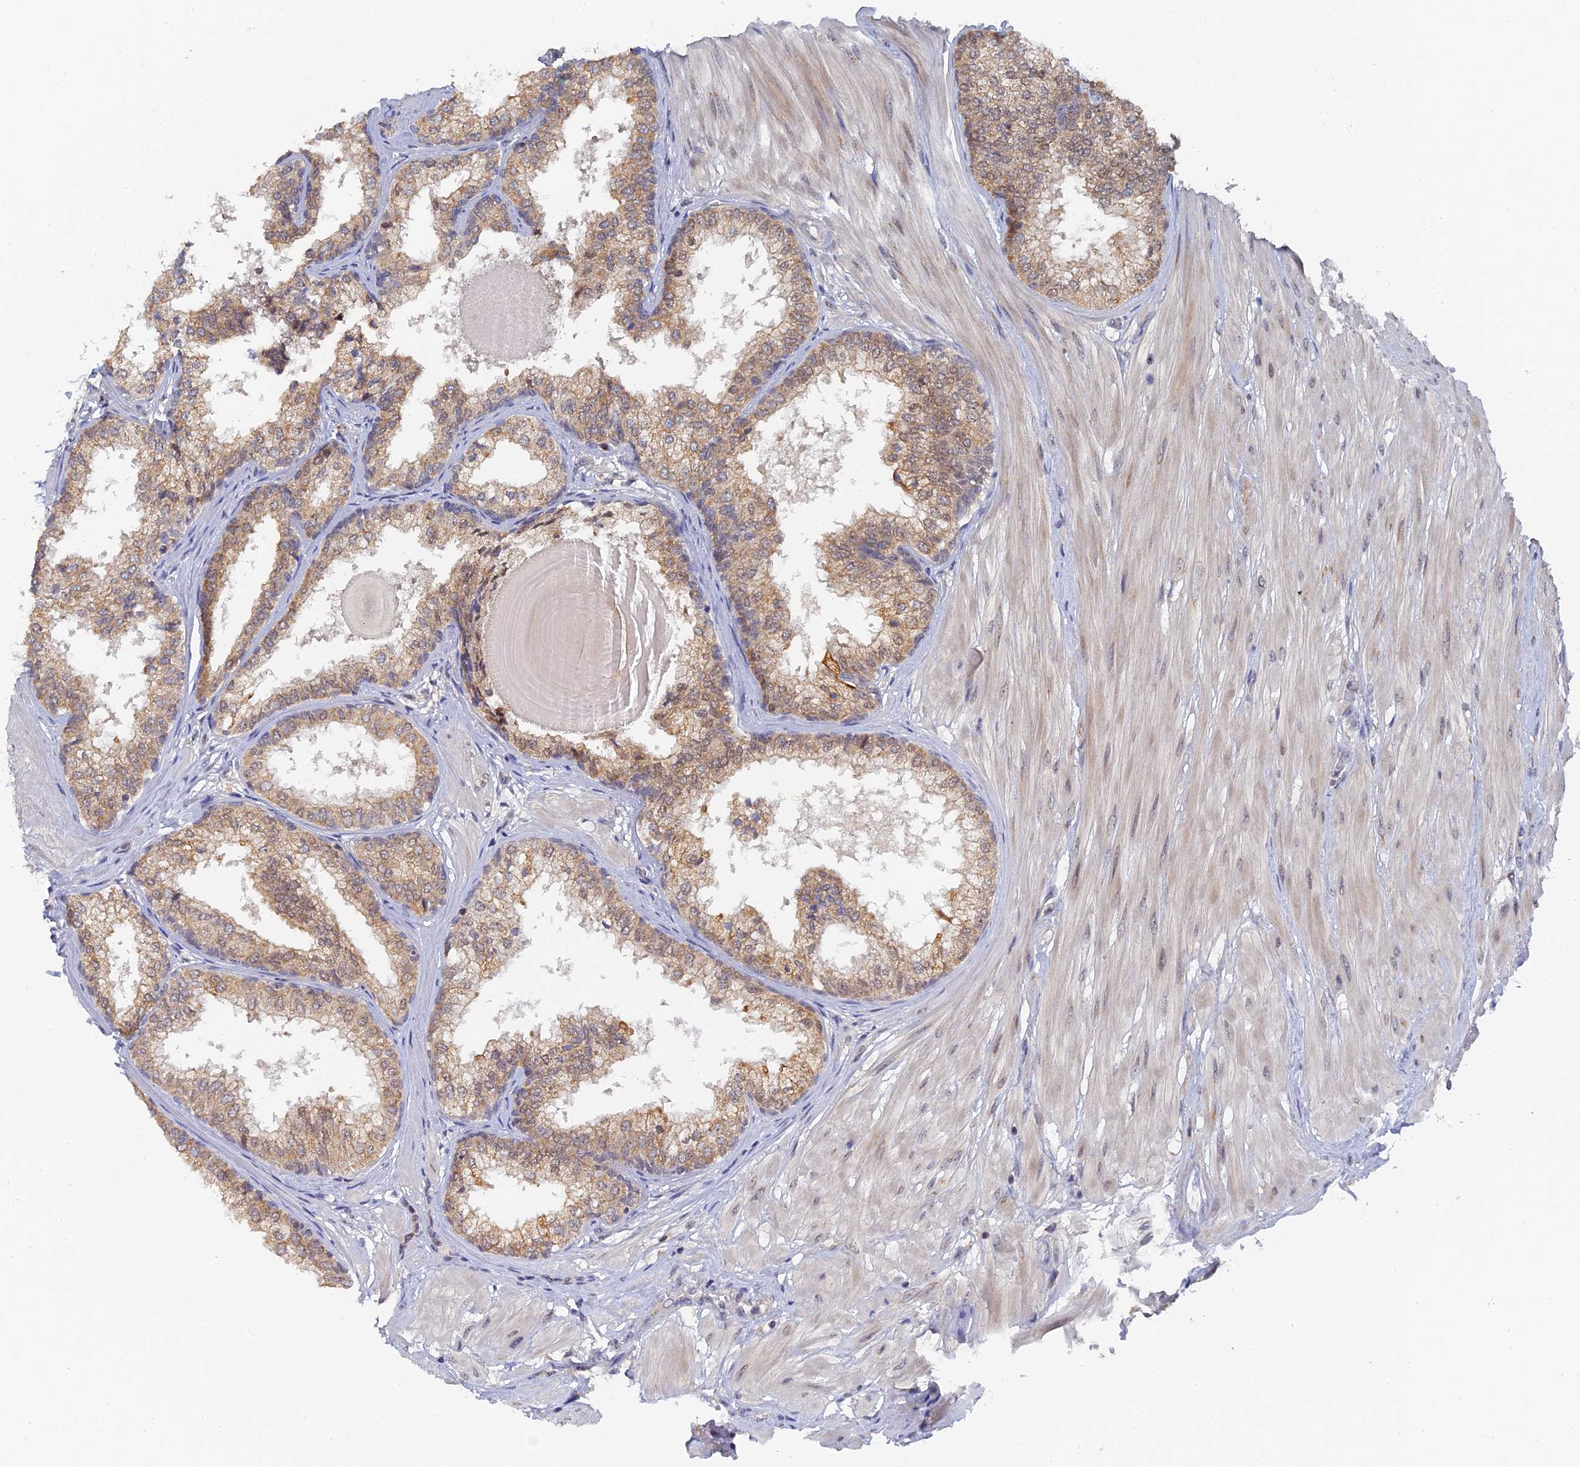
{"staining": {"intensity": "moderate", "quantity": "25%-75%", "location": "cytoplasmic/membranous"}, "tissue": "prostate", "cell_type": "Glandular cells", "image_type": "normal", "snomed": [{"axis": "morphology", "description": "Normal tissue, NOS"}, {"axis": "topography", "description": "Prostate"}], "caption": "High-power microscopy captured an immunohistochemistry (IHC) photomicrograph of normal prostate, revealing moderate cytoplasmic/membranous staining in about 25%-75% of glandular cells. The staining was performed using DAB (3,3'-diaminobenzidine), with brown indicating positive protein expression. Nuclei are stained blue with hematoxylin.", "gene": "MIGA2", "patient": {"sex": "male", "age": 48}}